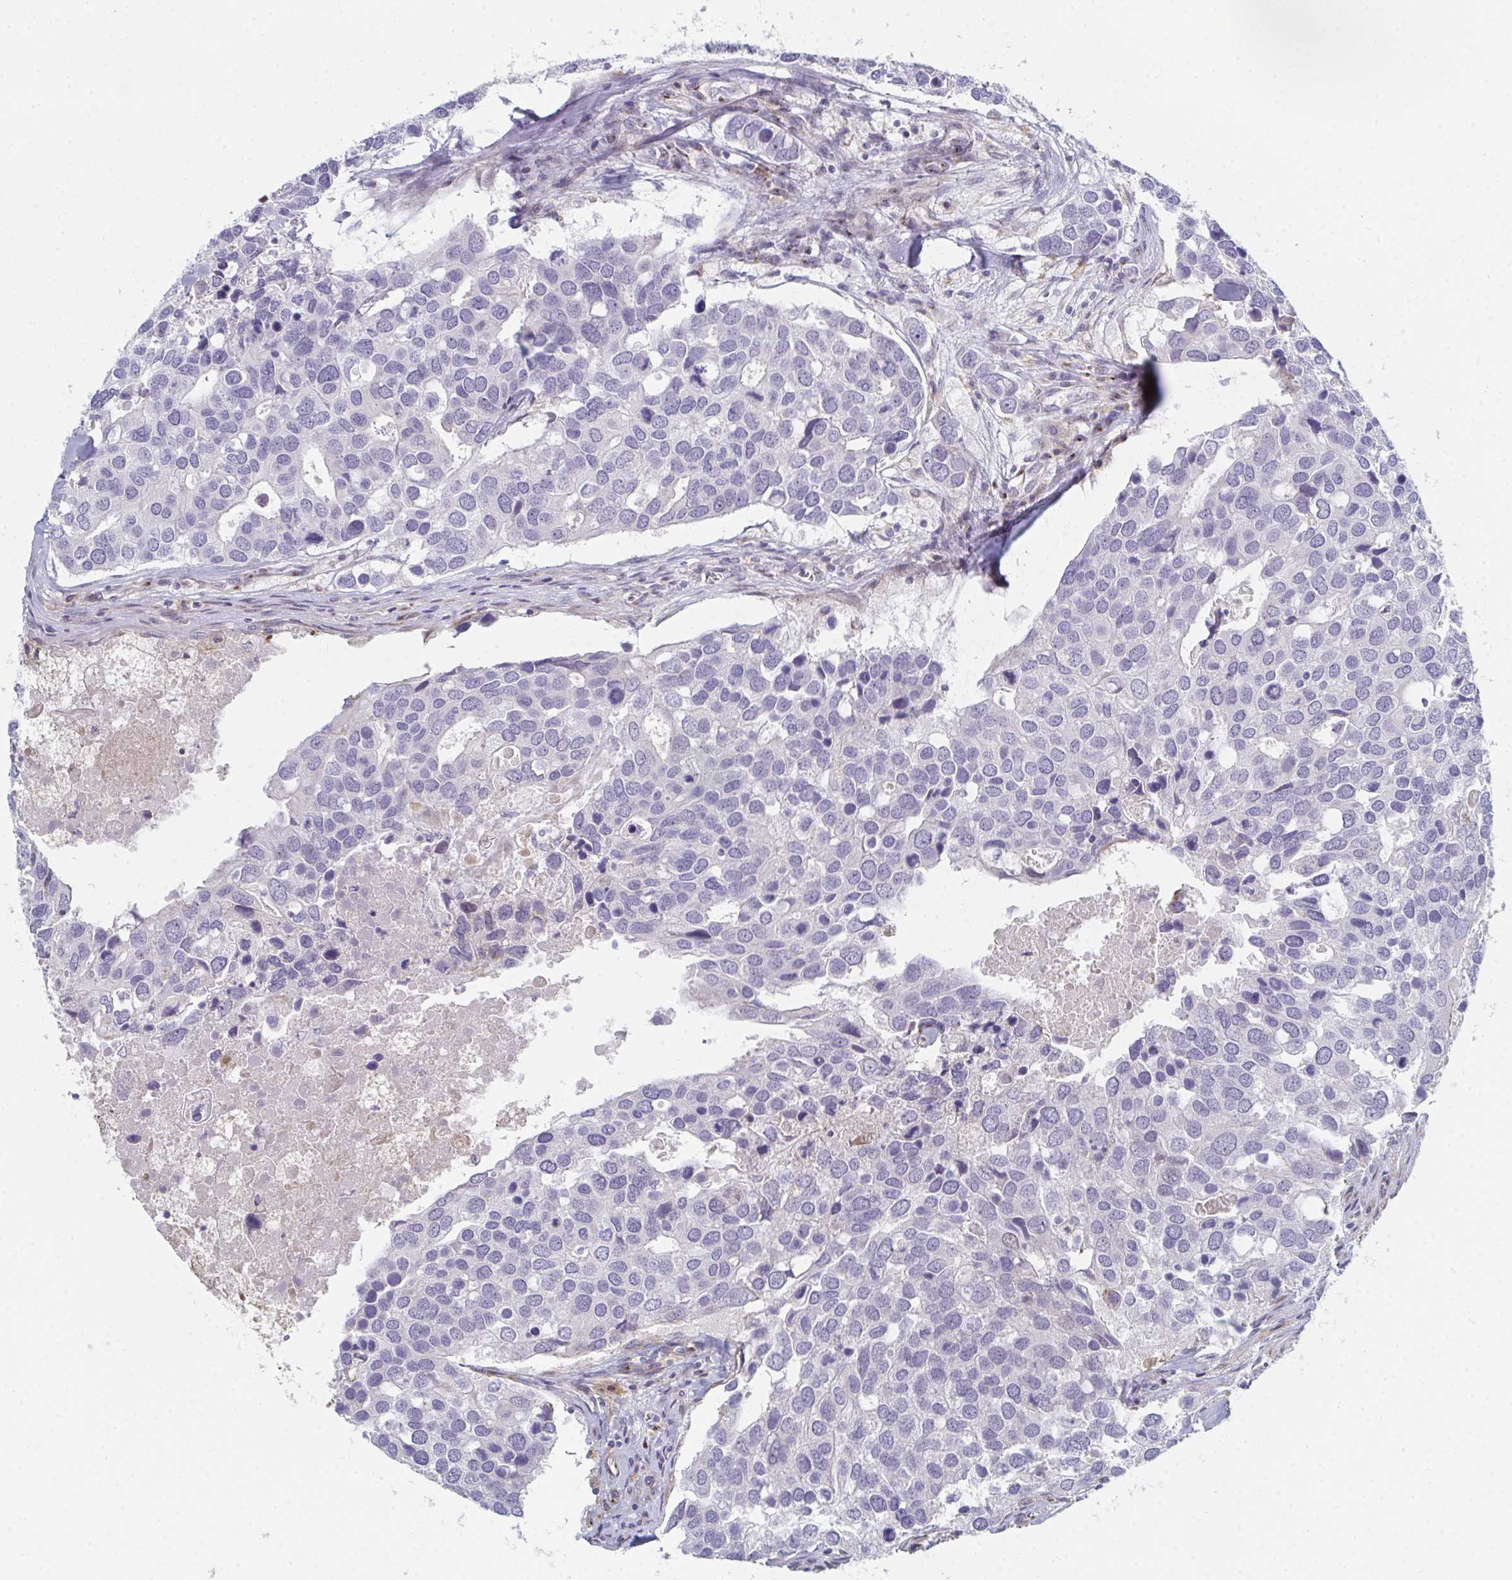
{"staining": {"intensity": "negative", "quantity": "none", "location": "none"}, "tissue": "breast cancer", "cell_type": "Tumor cells", "image_type": "cancer", "snomed": [{"axis": "morphology", "description": "Duct carcinoma"}, {"axis": "topography", "description": "Breast"}], "caption": "IHC image of neoplastic tissue: human breast cancer (intraductal carcinoma) stained with DAB shows no significant protein positivity in tumor cells. (Brightfield microscopy of DAB (3,3'-diaminobenzidine) IHC at high magnification).", "gene": "PSMG1", "patient": {"sex": "female", "age": 83}}